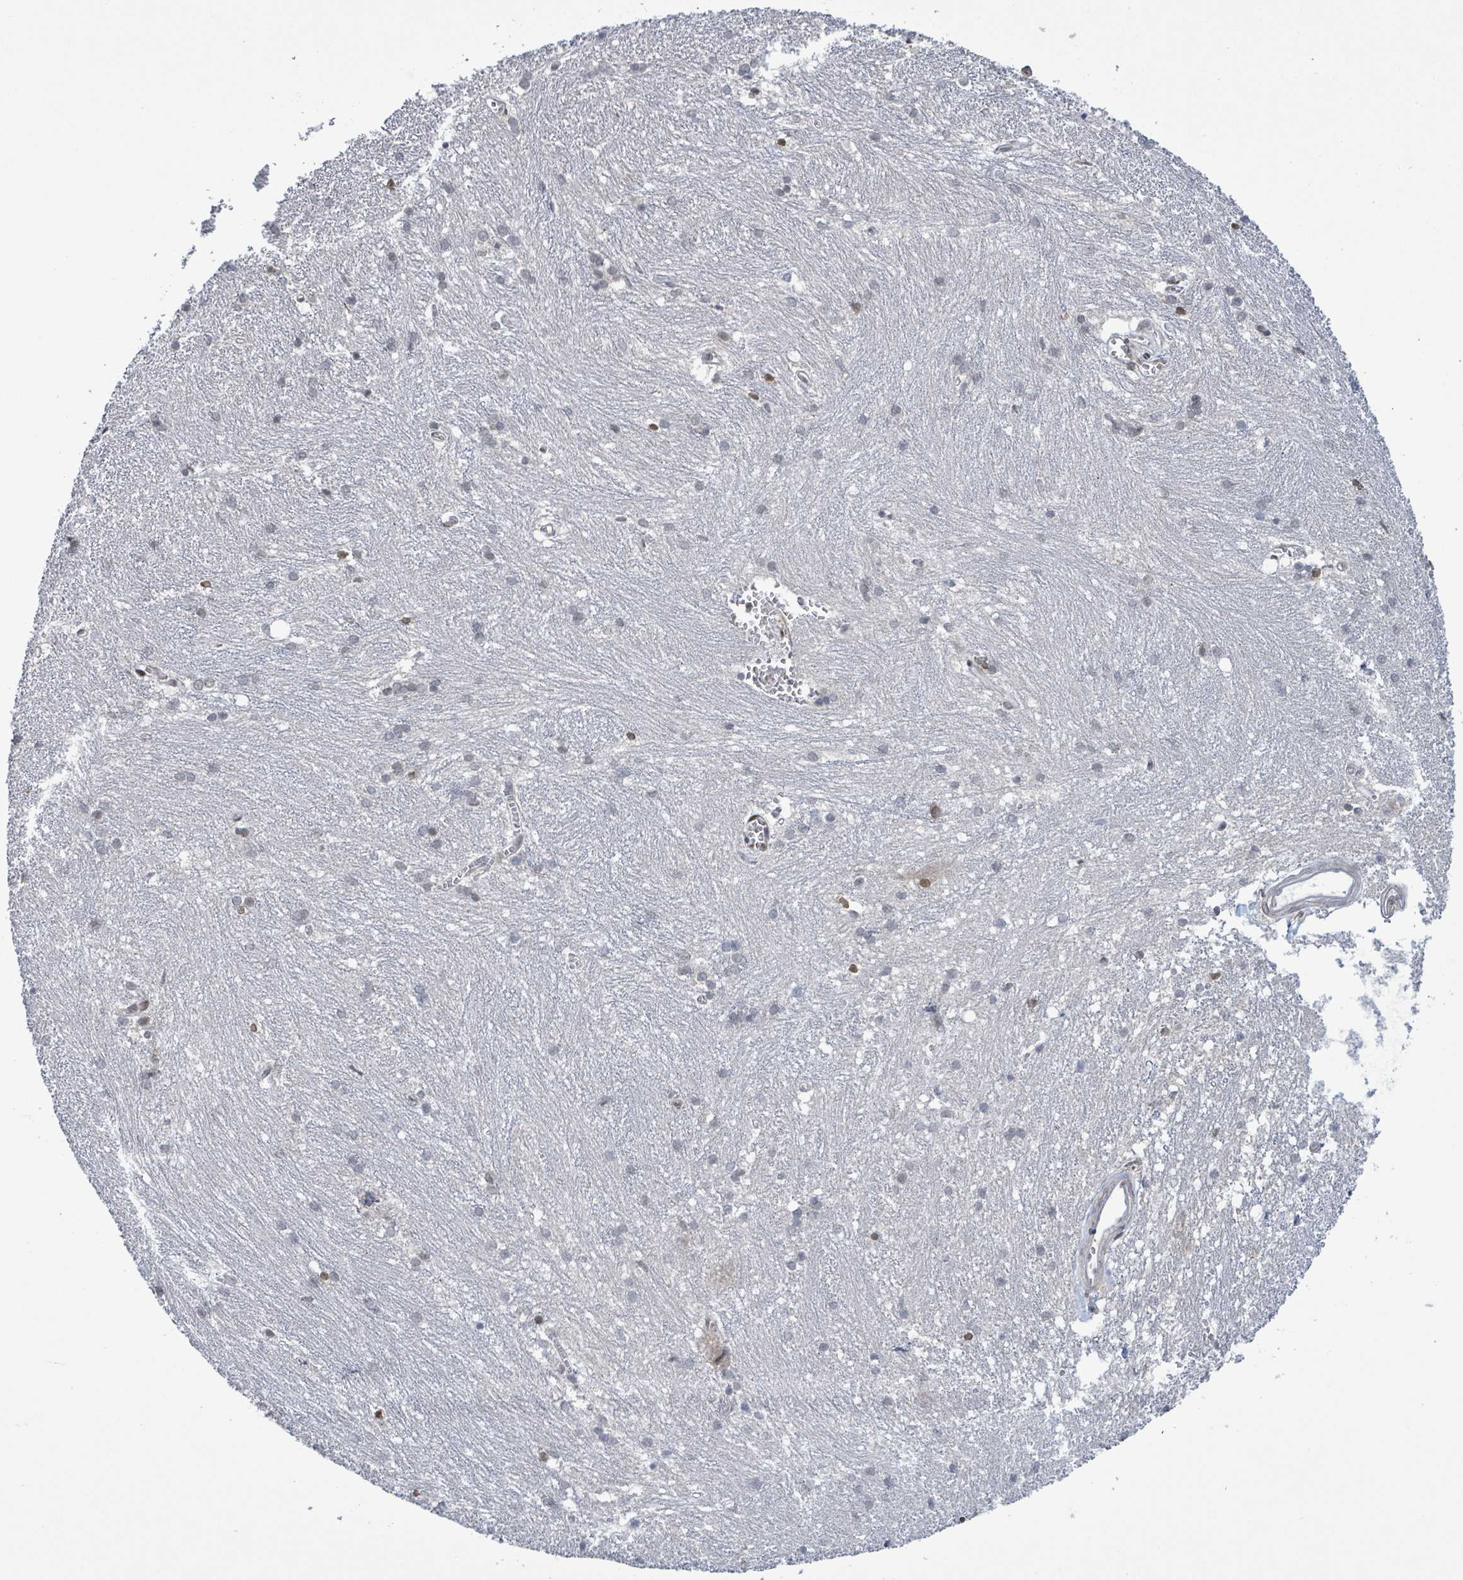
{"staining": {"intensity": "negative", "quantity": "none", "location": "none"}, "tissue": "caudate", "cell_type": "Glial cells", "image_type": "normal", "snomed": [{"axis": "morphology", "description": "Normal tissue, NOS"}, {"axis": "topography", "description": "Lateral ventricle wall"}], "caption": "A micrograph of caudate stained for a protein exhibits no brown staining in glial cells.", "gene": "SBF2", "patient": {"sex": "male", "age": 37}}